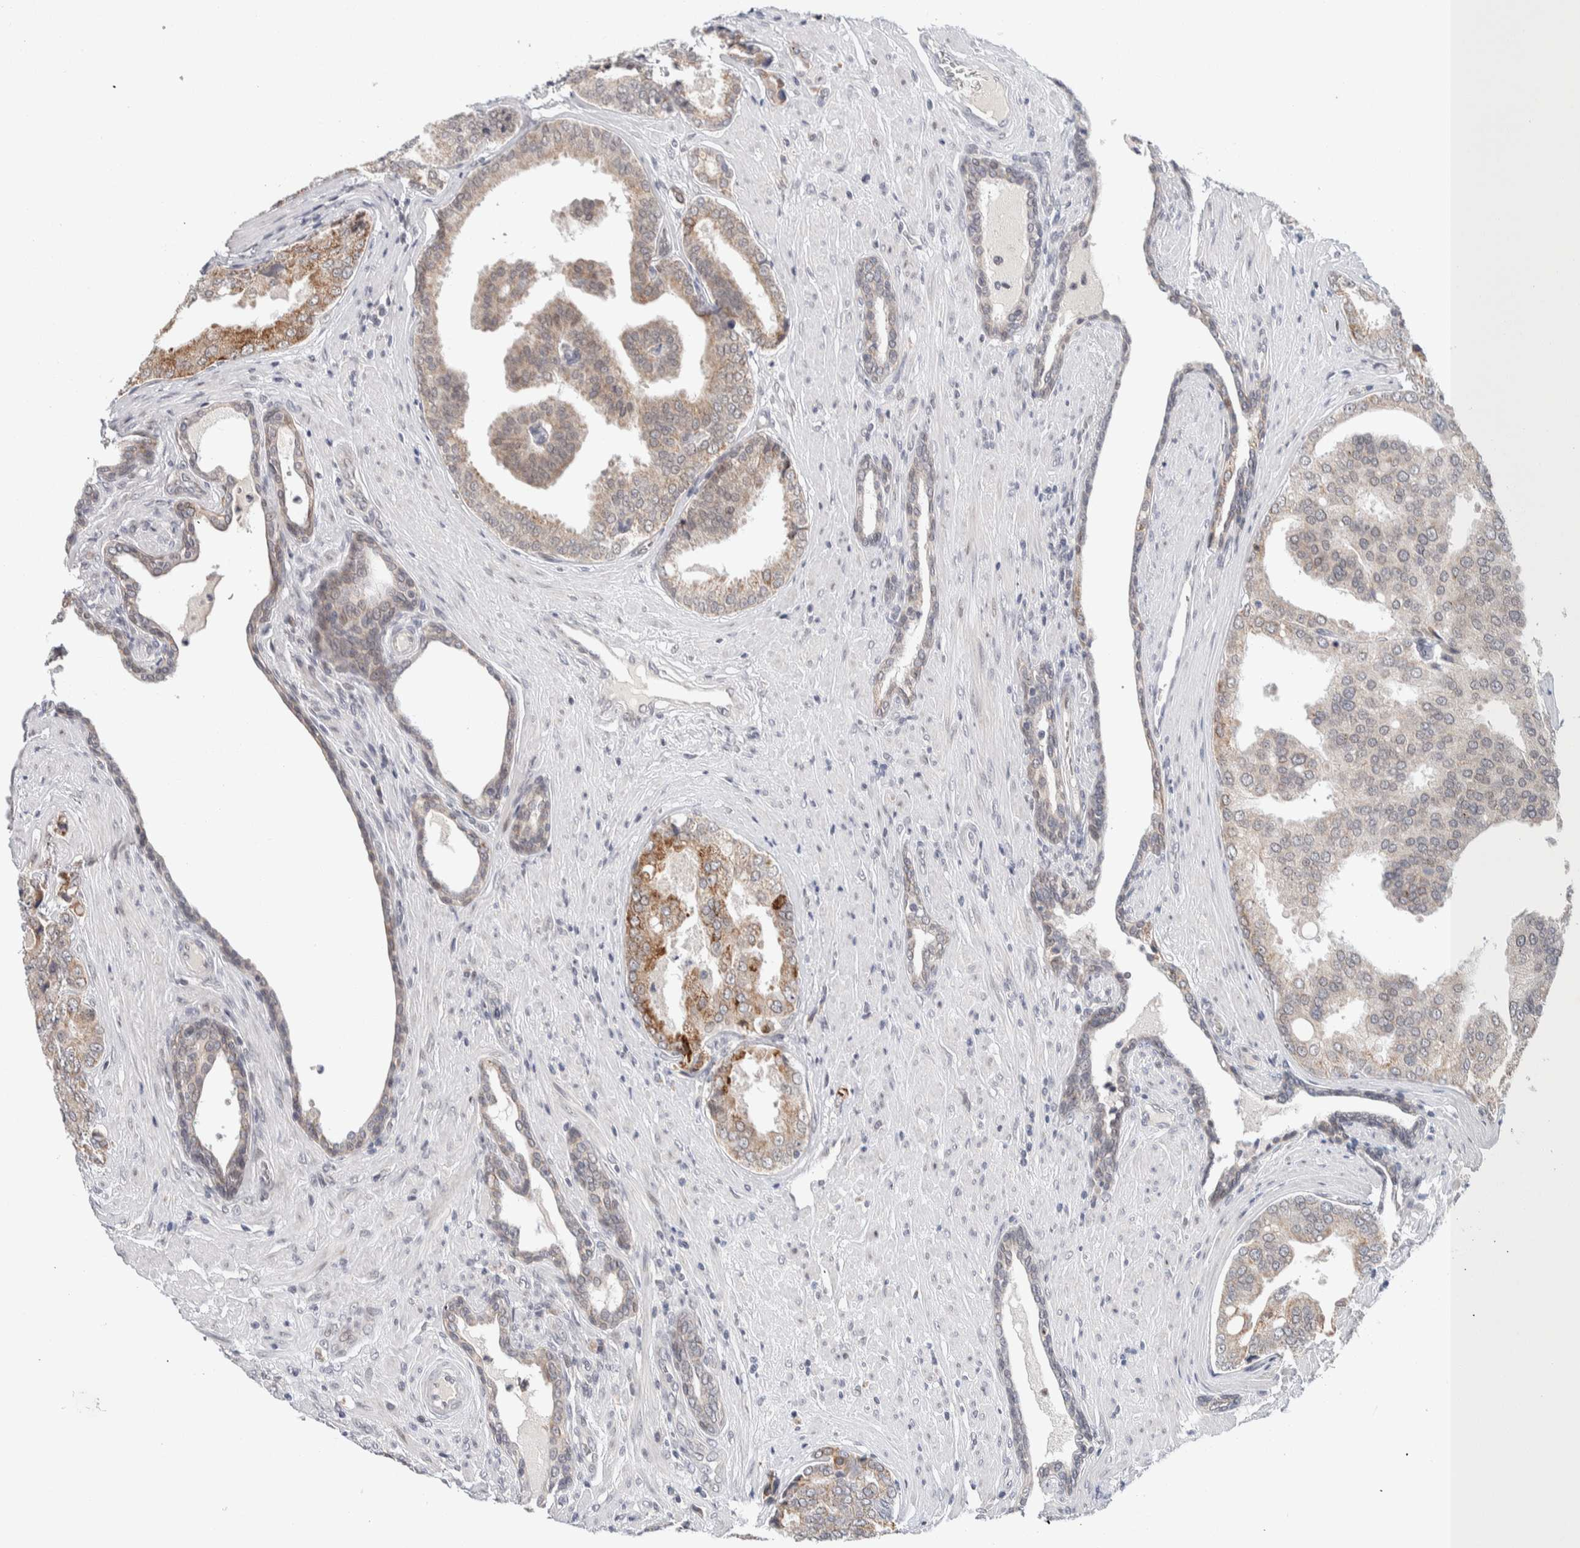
{"staining": {"intensity": "weak", "quantity": "25%-75%", "location": "cytoplasmic/membranous"}, "tissue": "prostate cancer", "cell_type": "Tumor cells", "image_type": "cancer", "snomed": [{"axis": "morphology", "description": "Adenocarcinoma, High grade"}, {"axis": "topography", "description": "Prostate"}], "caption": "Prostate cancer (high-grade adenocarcinoma) stained for a protein (brown) displays weak cytoplasmic/membranous positive expression in approximately 25%-75% of tumor cells.", "gene": "CRAT", "patient": {"sex": "male", "age": 50}}